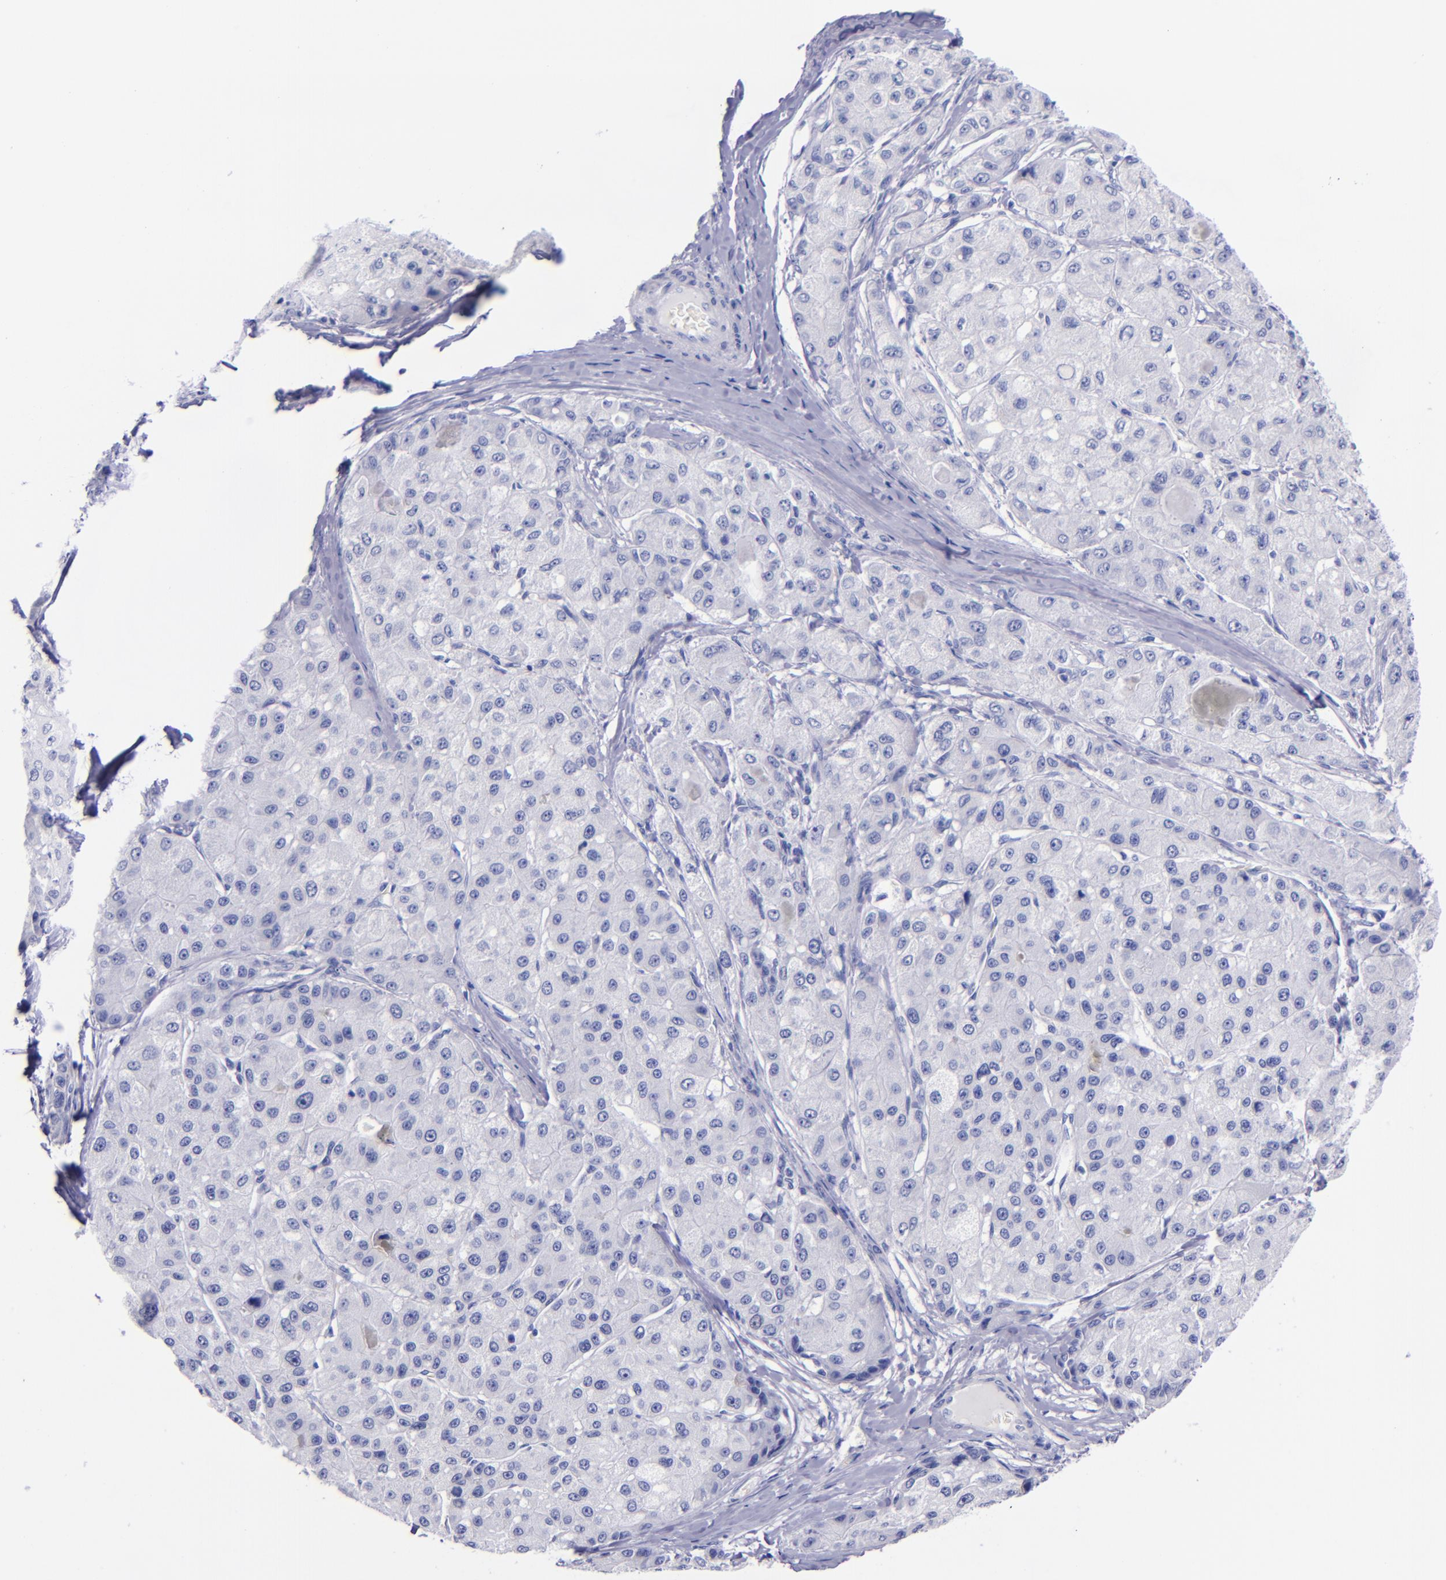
{"staining": {"intensity": "negative", "quantity": "none", "location": "none"}, "tissue": "liver cancer", "cell_type": "Tumor cells", "image_type": "cancer", "snomed": [{"axis": "morphology", "description": "Carcinoma, Hepatocellular, NOS"}, {"axis": "topography", "description": "Liver"}], "caption": "Micrograph shows no protein expression in tumor cells of liver hepatocellular carcinoma tissue.", "gene": "SV2A", "patient": {"sex": "male", "age": 80}}